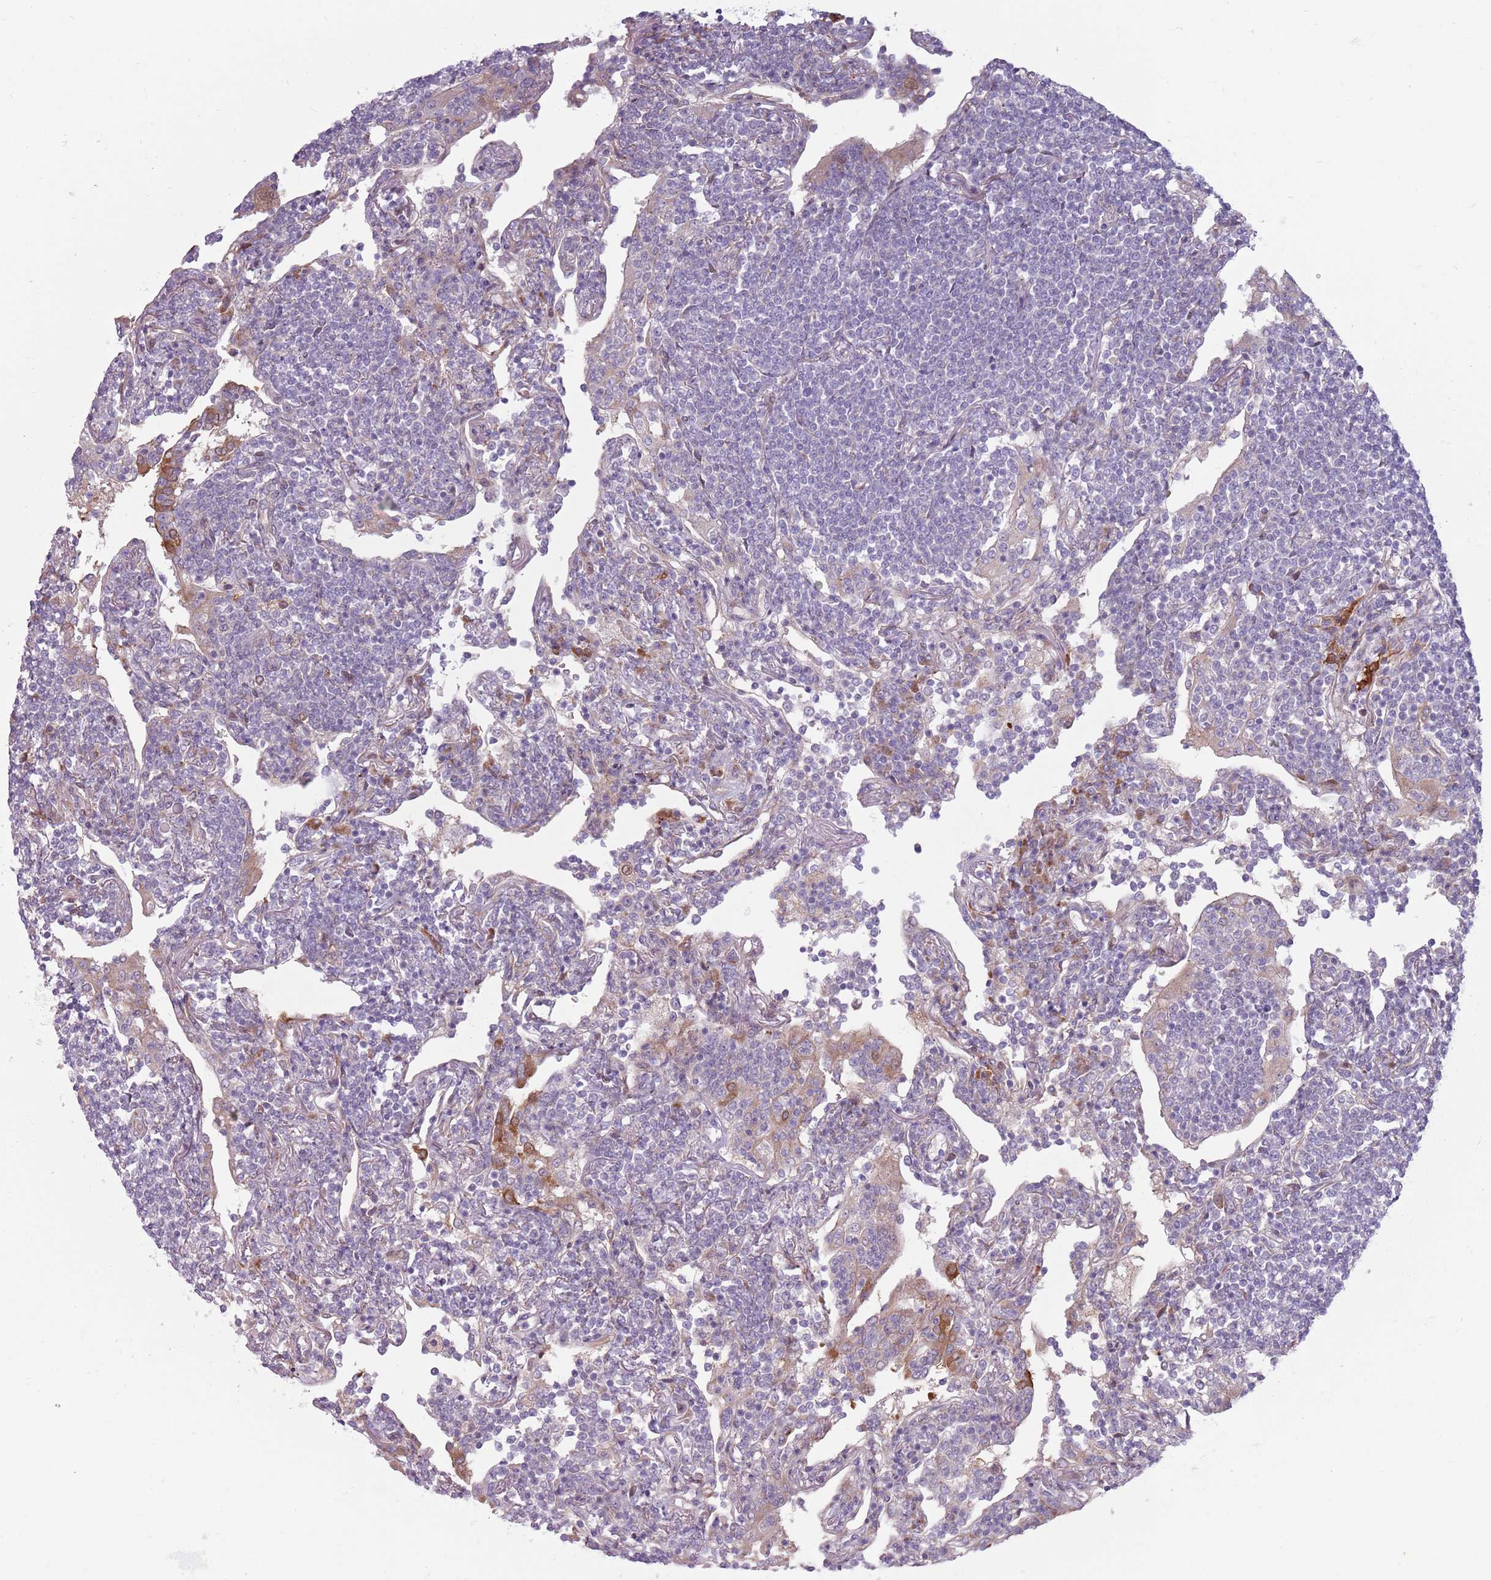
{"staining": {"intensity": "negative", "quantity": "none", "location": "none"}, "tissue": "lymphoma", "cell_type": "Tumor cells", "image_type": "cancer", "snomed": [{"axis": "morphology", "description": "Malignant lymphoma, non-Hodgkin's type, Low grade"}, {"axis": "topography", "description": "Lung"}], "caption": "An IHC photomicrograph of low-grade malignant lymphoma, non-Hodgkin's type is shown. There is no staining in tumor cells of low-grade malignant lymphoma, non-Hodgkin's type.", "gene": "CCDC150", "patient": {"sex": "female", "age": 71}}